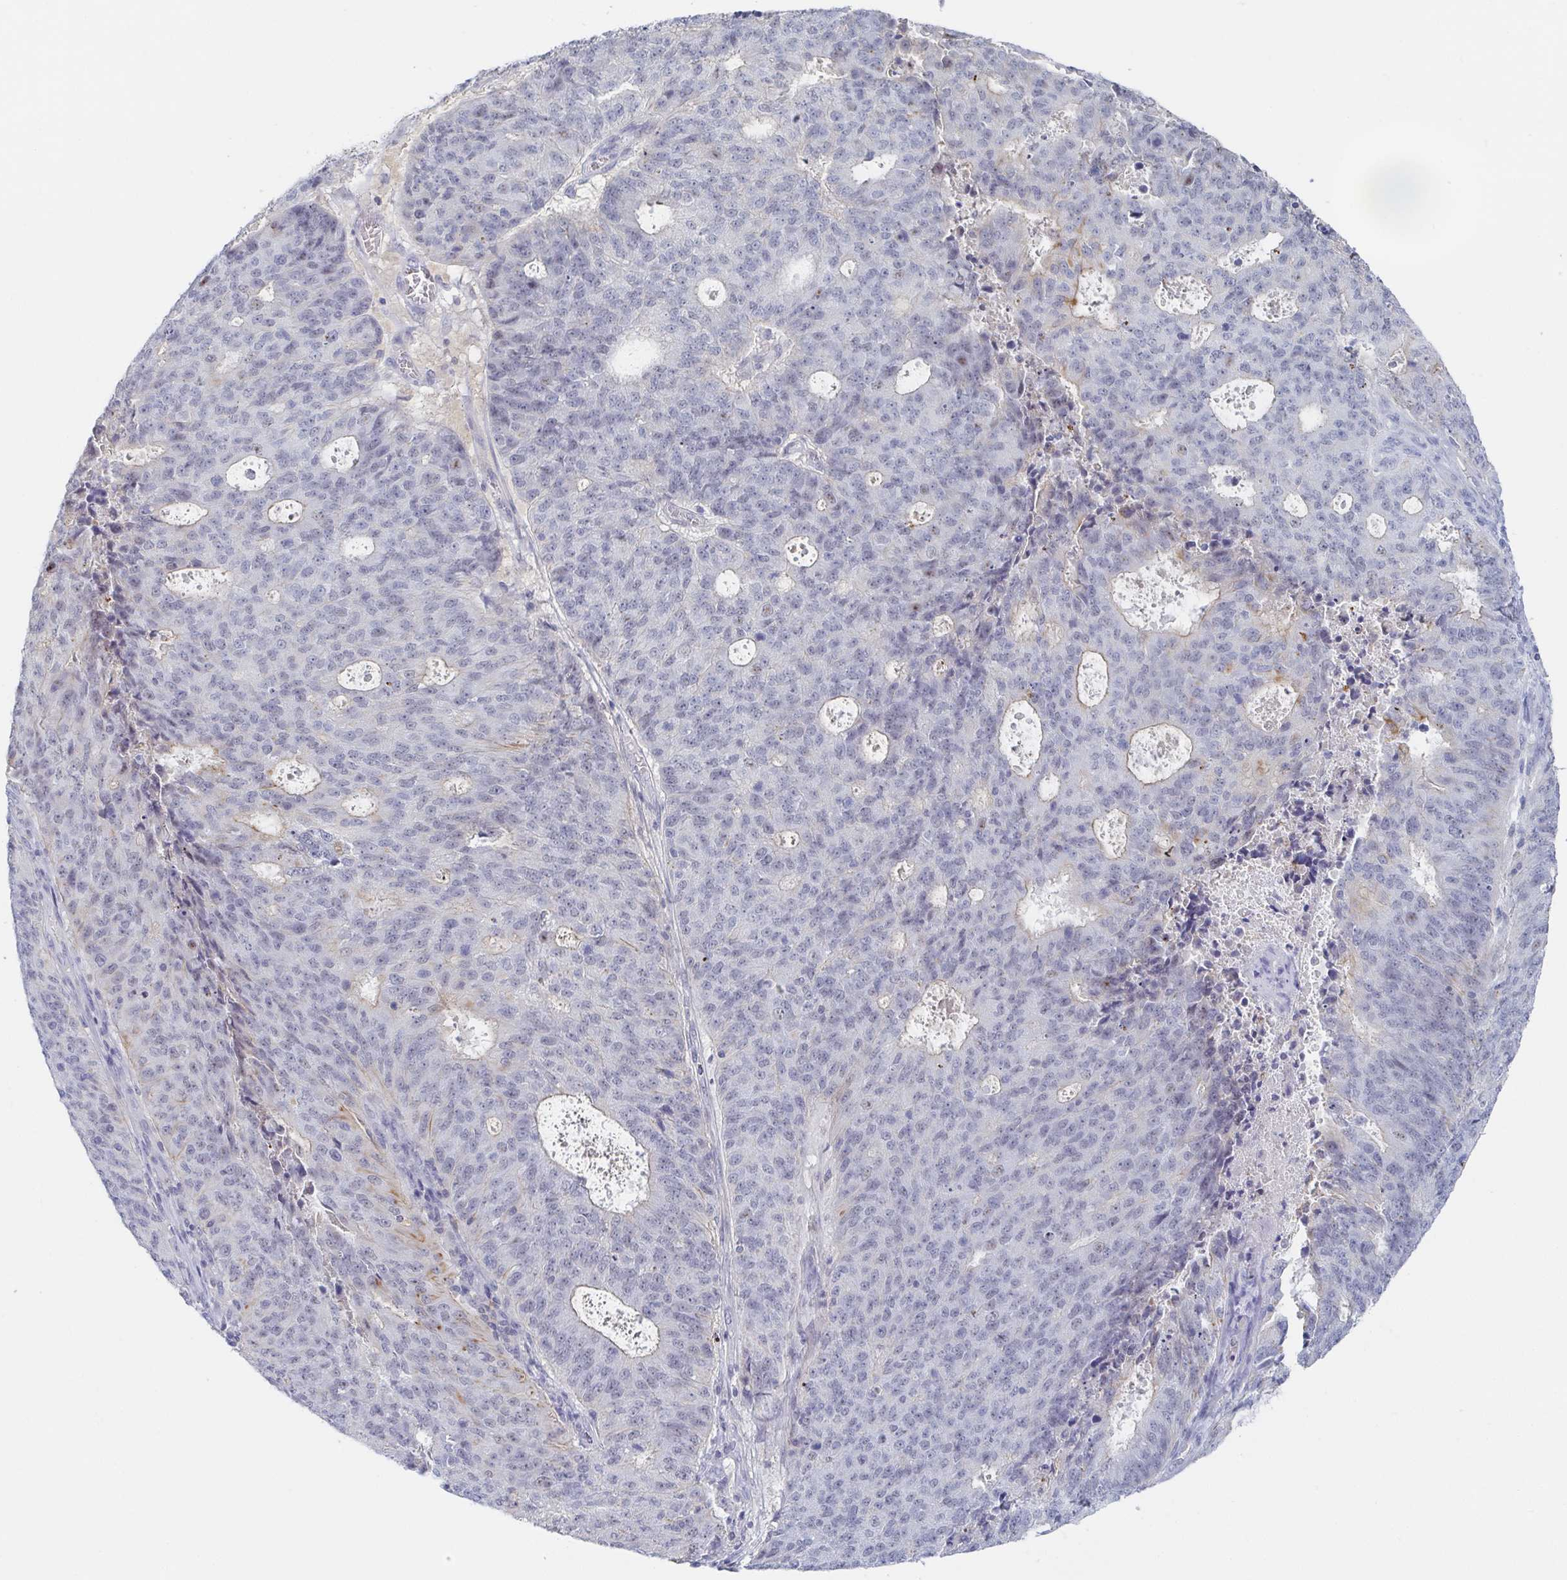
{"staining": {"intensity": "weak", "quantity": "<25%", "location": "cytoplasmic/membranous"}, "tissue": "endometrial cancer", "cell_type": "Tumor cells", "image_type": "cancer", "snomed": [{"axis": "morphology", "description": "Adenocarcinoma, NOS"}, {"axis": "topography", "description": "Endometrium"}], "caption": "This photomicrograph is of endometrial adenocarcinoma stained with IHC to label a protein in brown with the nuclei are counter-stained blue. There is no staining in tumor cells. Nuclei are stained in blue.", "gene": "RHOV", "patient": {"sex": "female", "age": 82}}